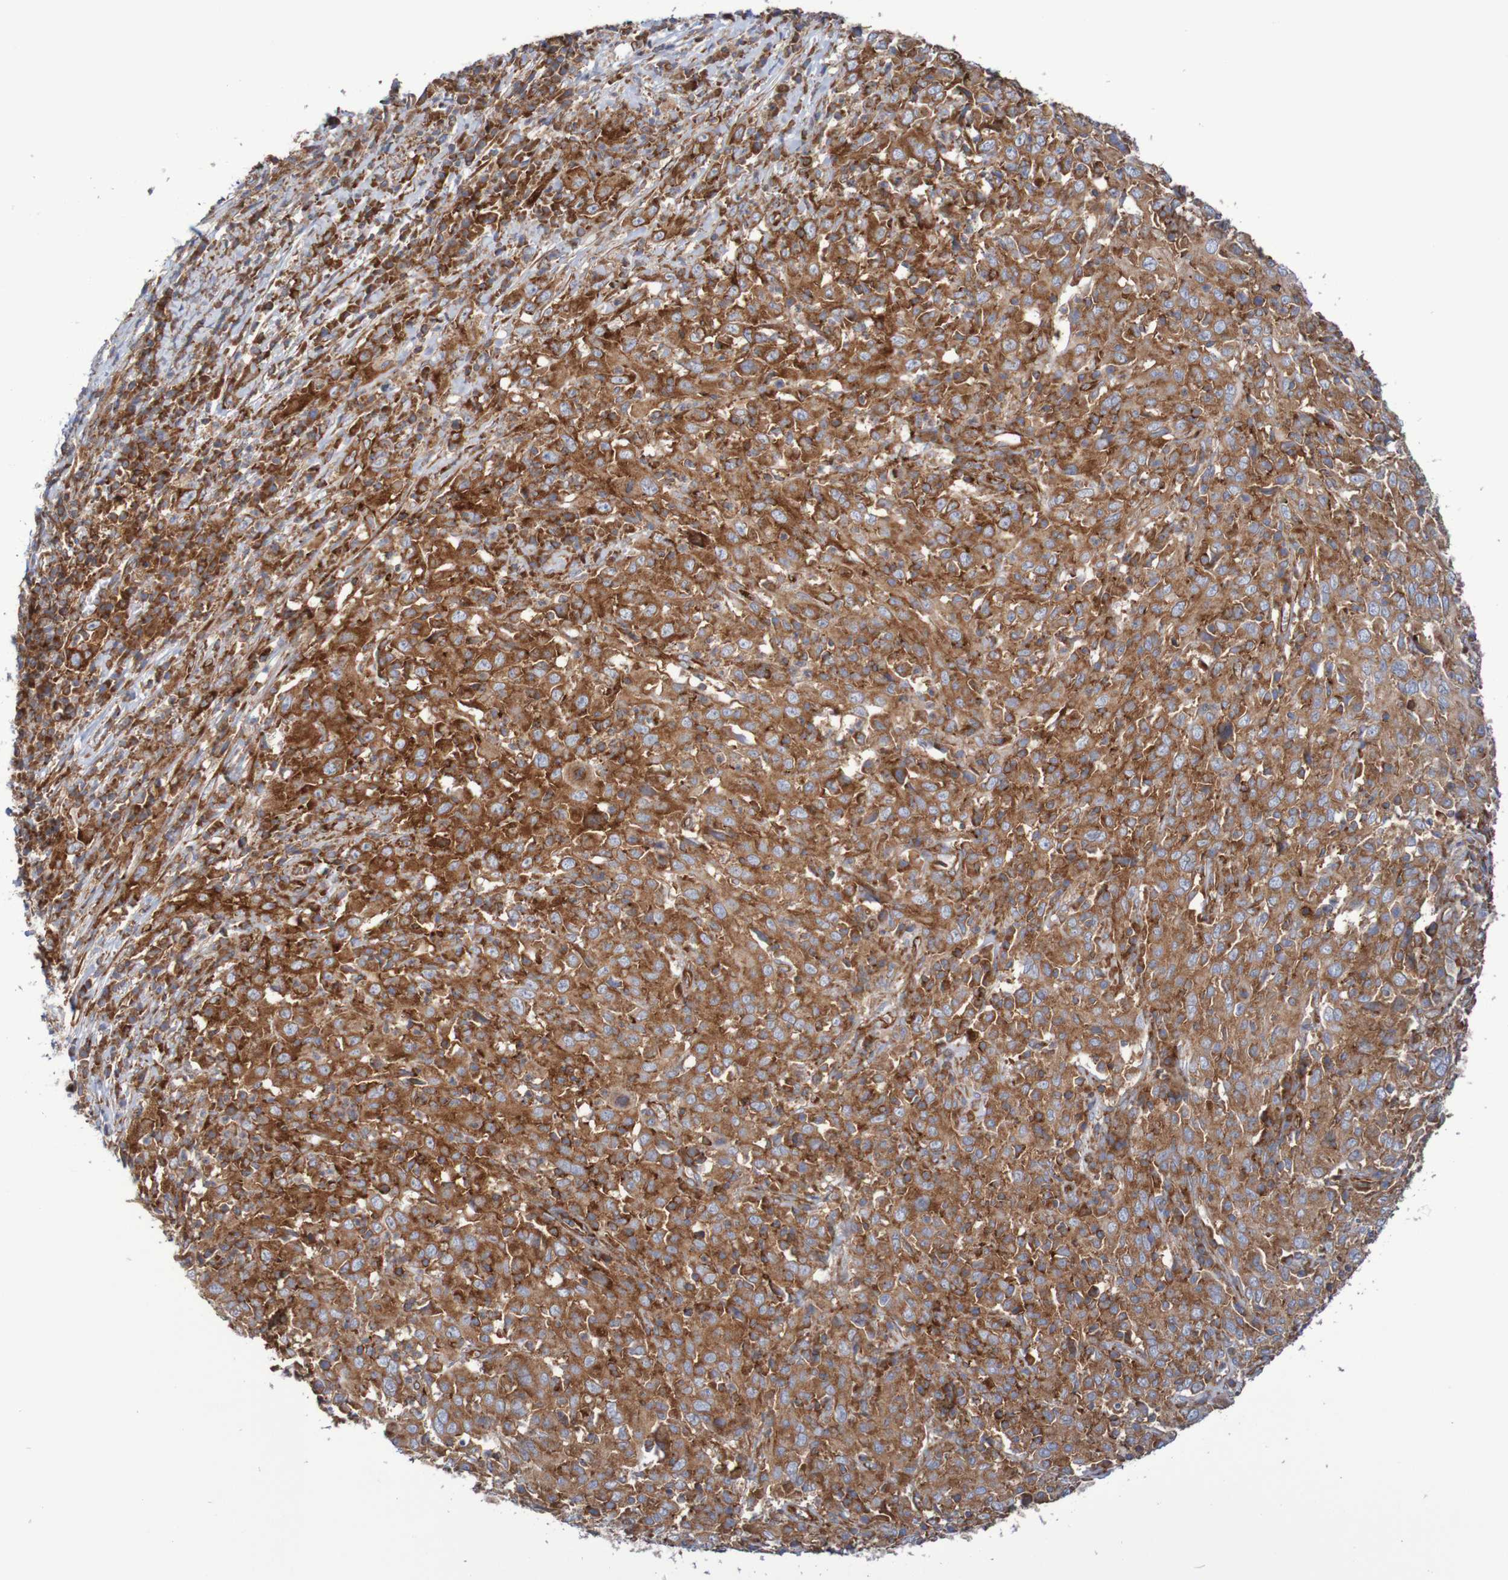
{"staining": {"intensity": "moderate", "quantity": ">75%", "location": "cytoplasmic/membranous"}, "tissue": "cervical cancer", "cell_type": "Tumor cells", "image_type": "cancer", "snomed": [{"axis": "morphology", "description": "Squamous cell carcinoma, NOS"}, {"axis": "topography", "description": "Cervix"}], "caption": "Protein expression analysis of human squamous cell carcinoma (cervical) reveals moderate cytoplasmic/membranous expression in about >75% of tumor cells.", "gene": "FXR2", "patient": {"sex": "female", "age": 46}}